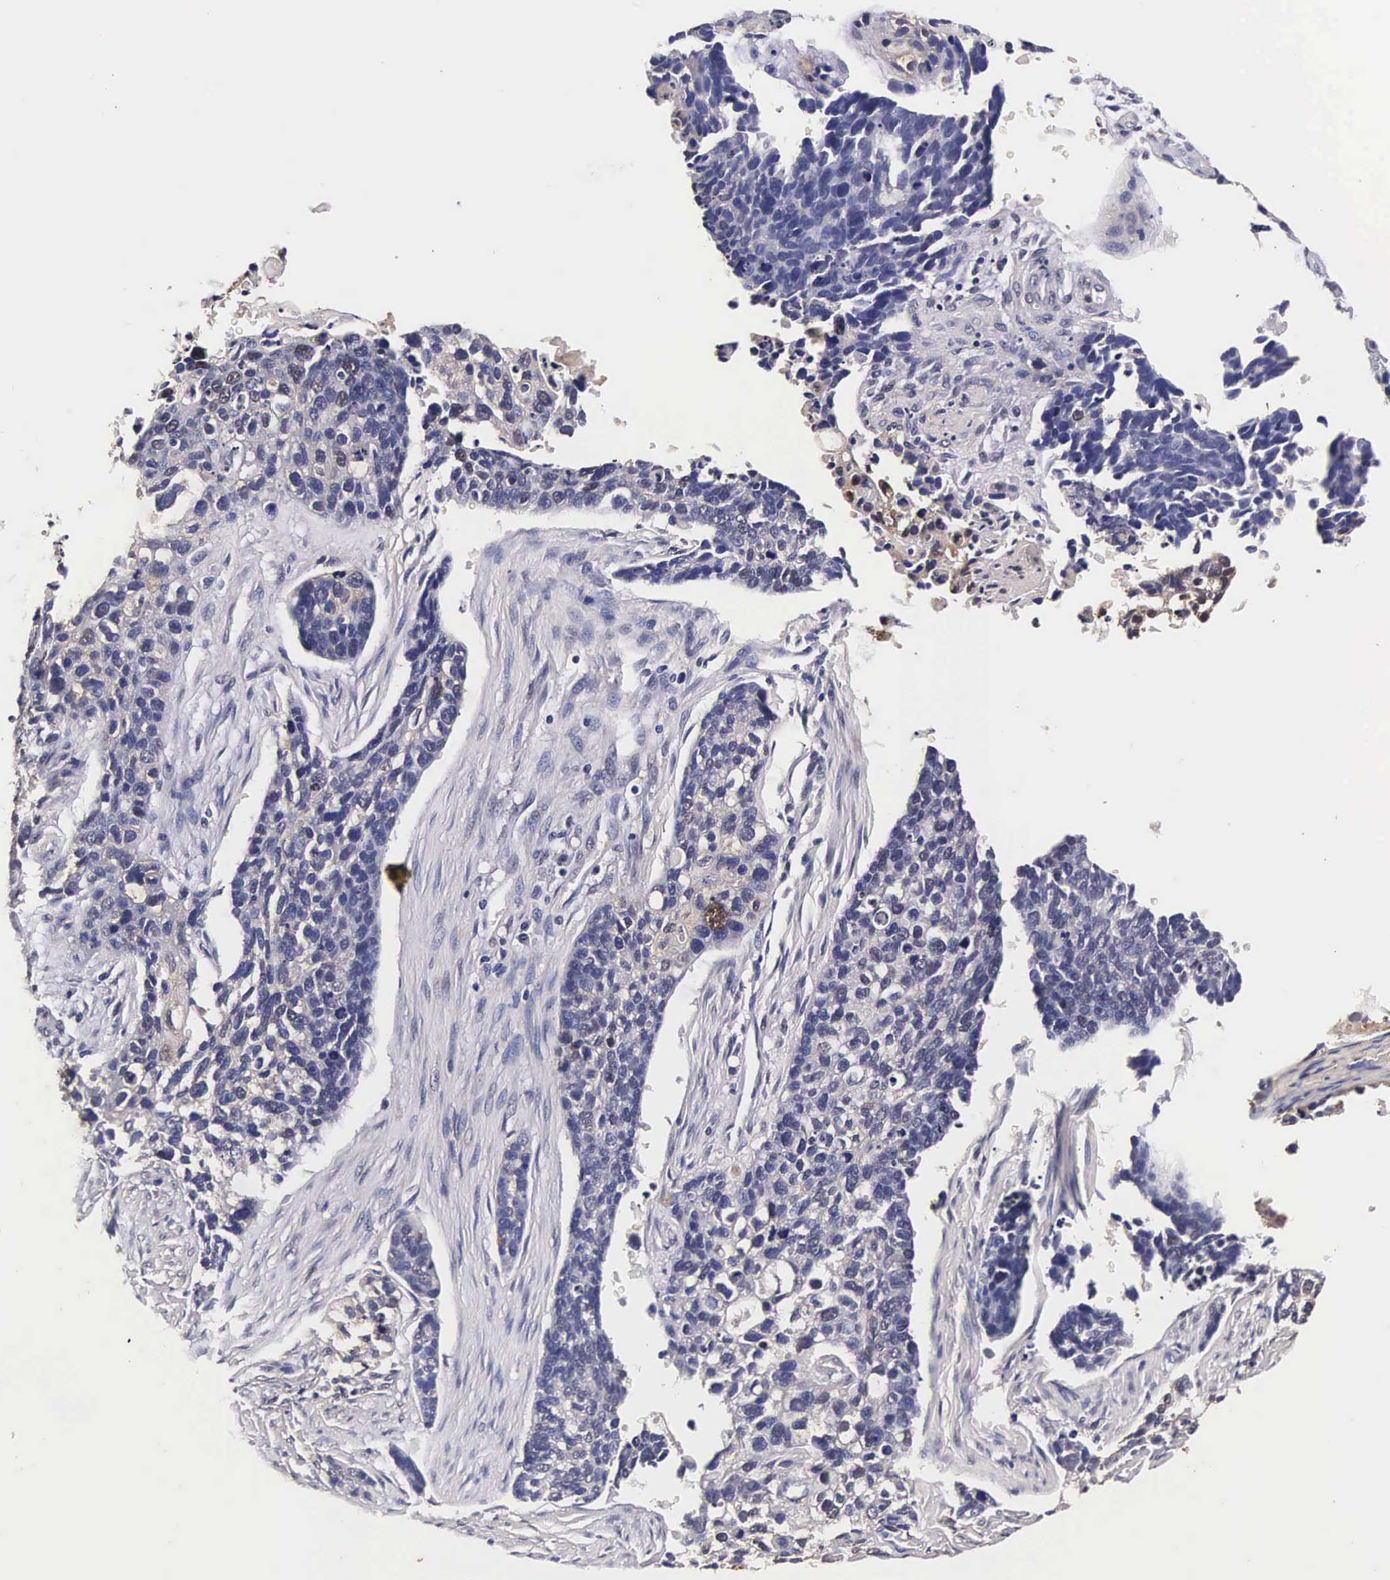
{"staining": {"intensity": "weak", "quantity": "<25%", "location": "cytoplasmic/membranous,nuclear"}, "tissue": "lung cancer", "cell_type": "Tumor cells", "image_type": "cancer", "snomed": [{"axis": "morphology", "description": "Squamous cell carcinoma, NOS"}, {"axis": "topography", "description": "Lymph node"}, {"axis": "topography", "description": "Lung"}], "caption": "The image reveals no significant staining in tumor cells of lung cancer.", "gene": "TECPR2", "patient": {"sex": "male", "age": 74}}